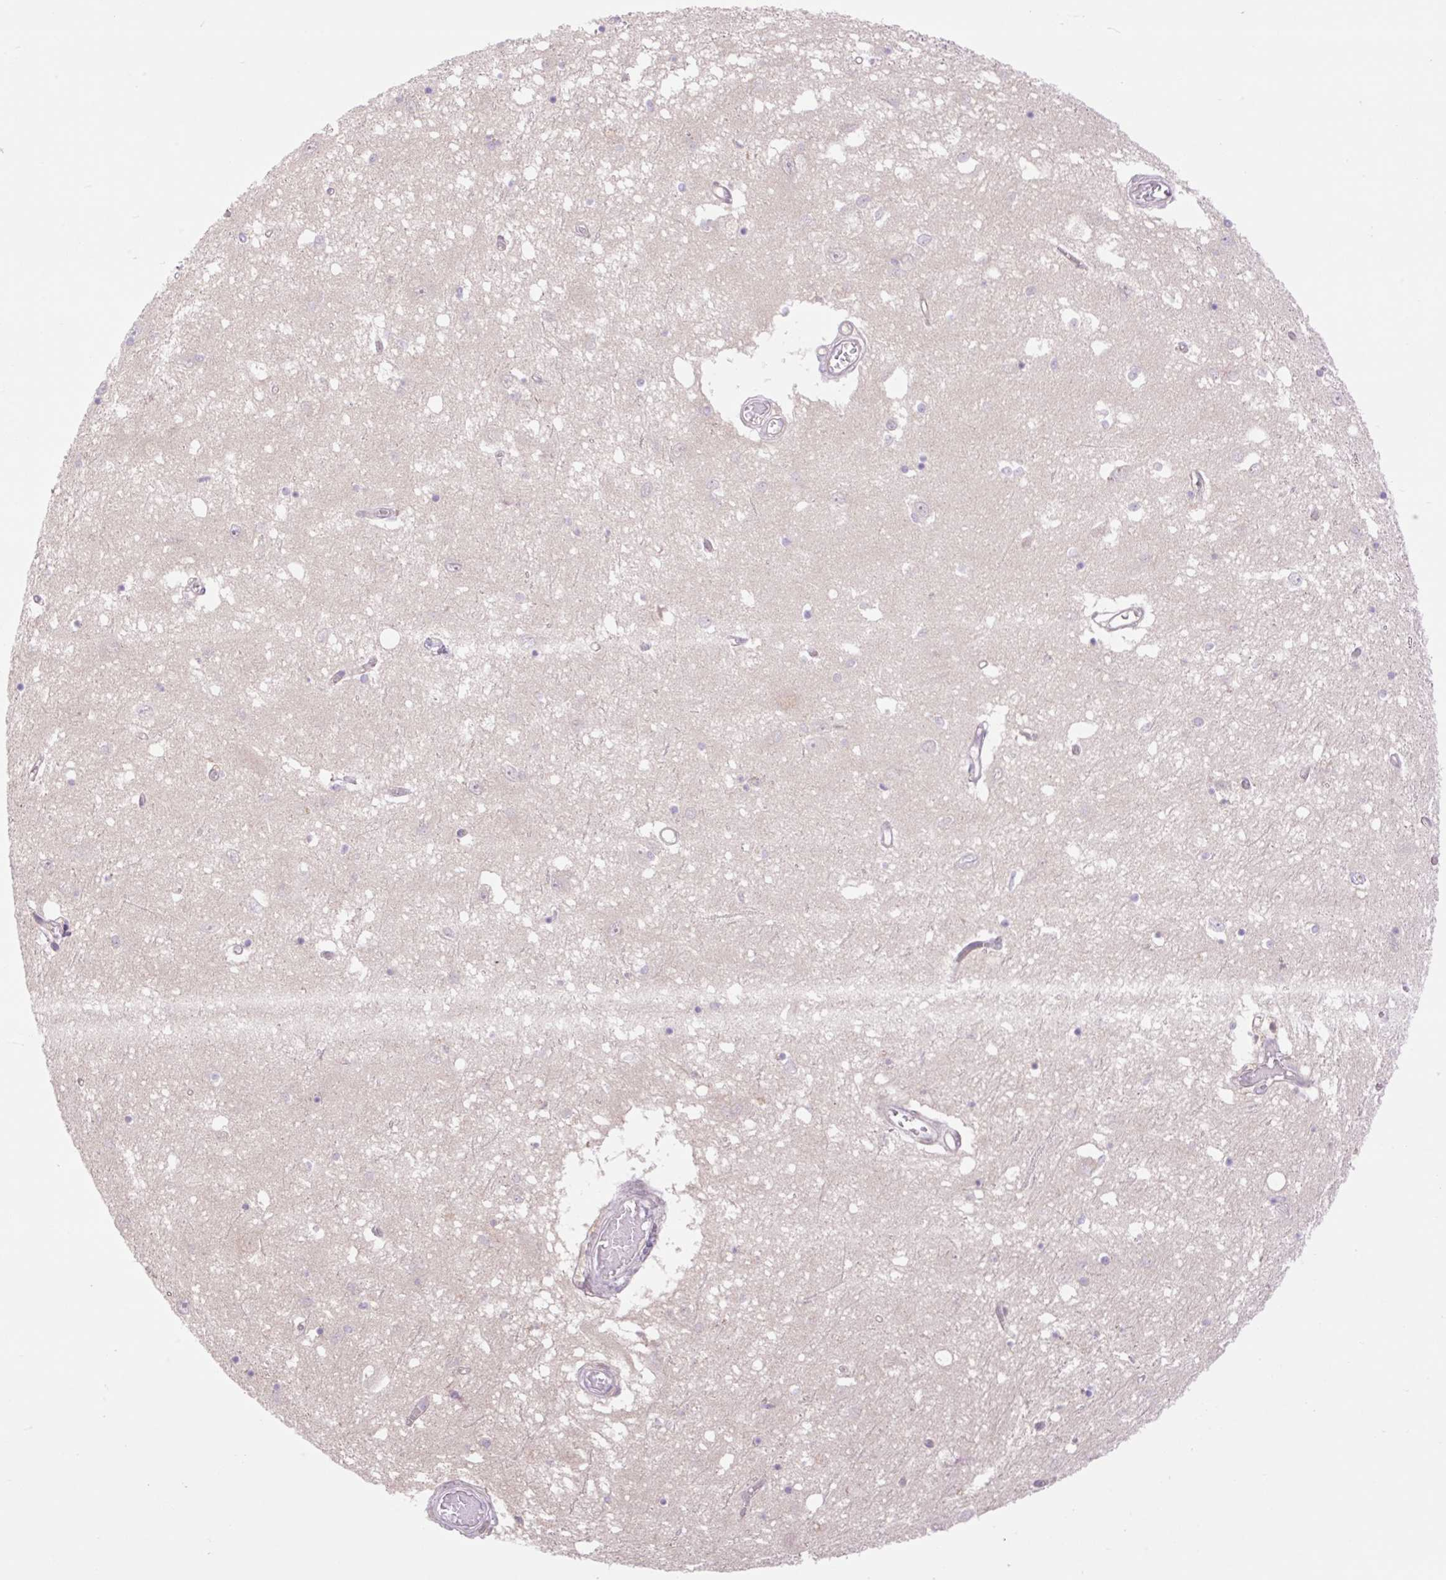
{"staining": {"intensity": "negative", "quantity": "none", "location": "none"}, "tissue": "caudate", "cell_type": "Glial cells", "image_type": "normal", "snomed": [{"axis": "morphology", "description": "Normal tissue, NOS"}, {"axis": "topography", "description": "Lateral ventricle wall"}], "caption": "Glial cells show no significant positivity in benign caudate. (DAB immunohistochemistry (IHC) with hematoxylin counter stain).", "gene": "VPS25", "patient": {"sex": "male", "age": 70}}